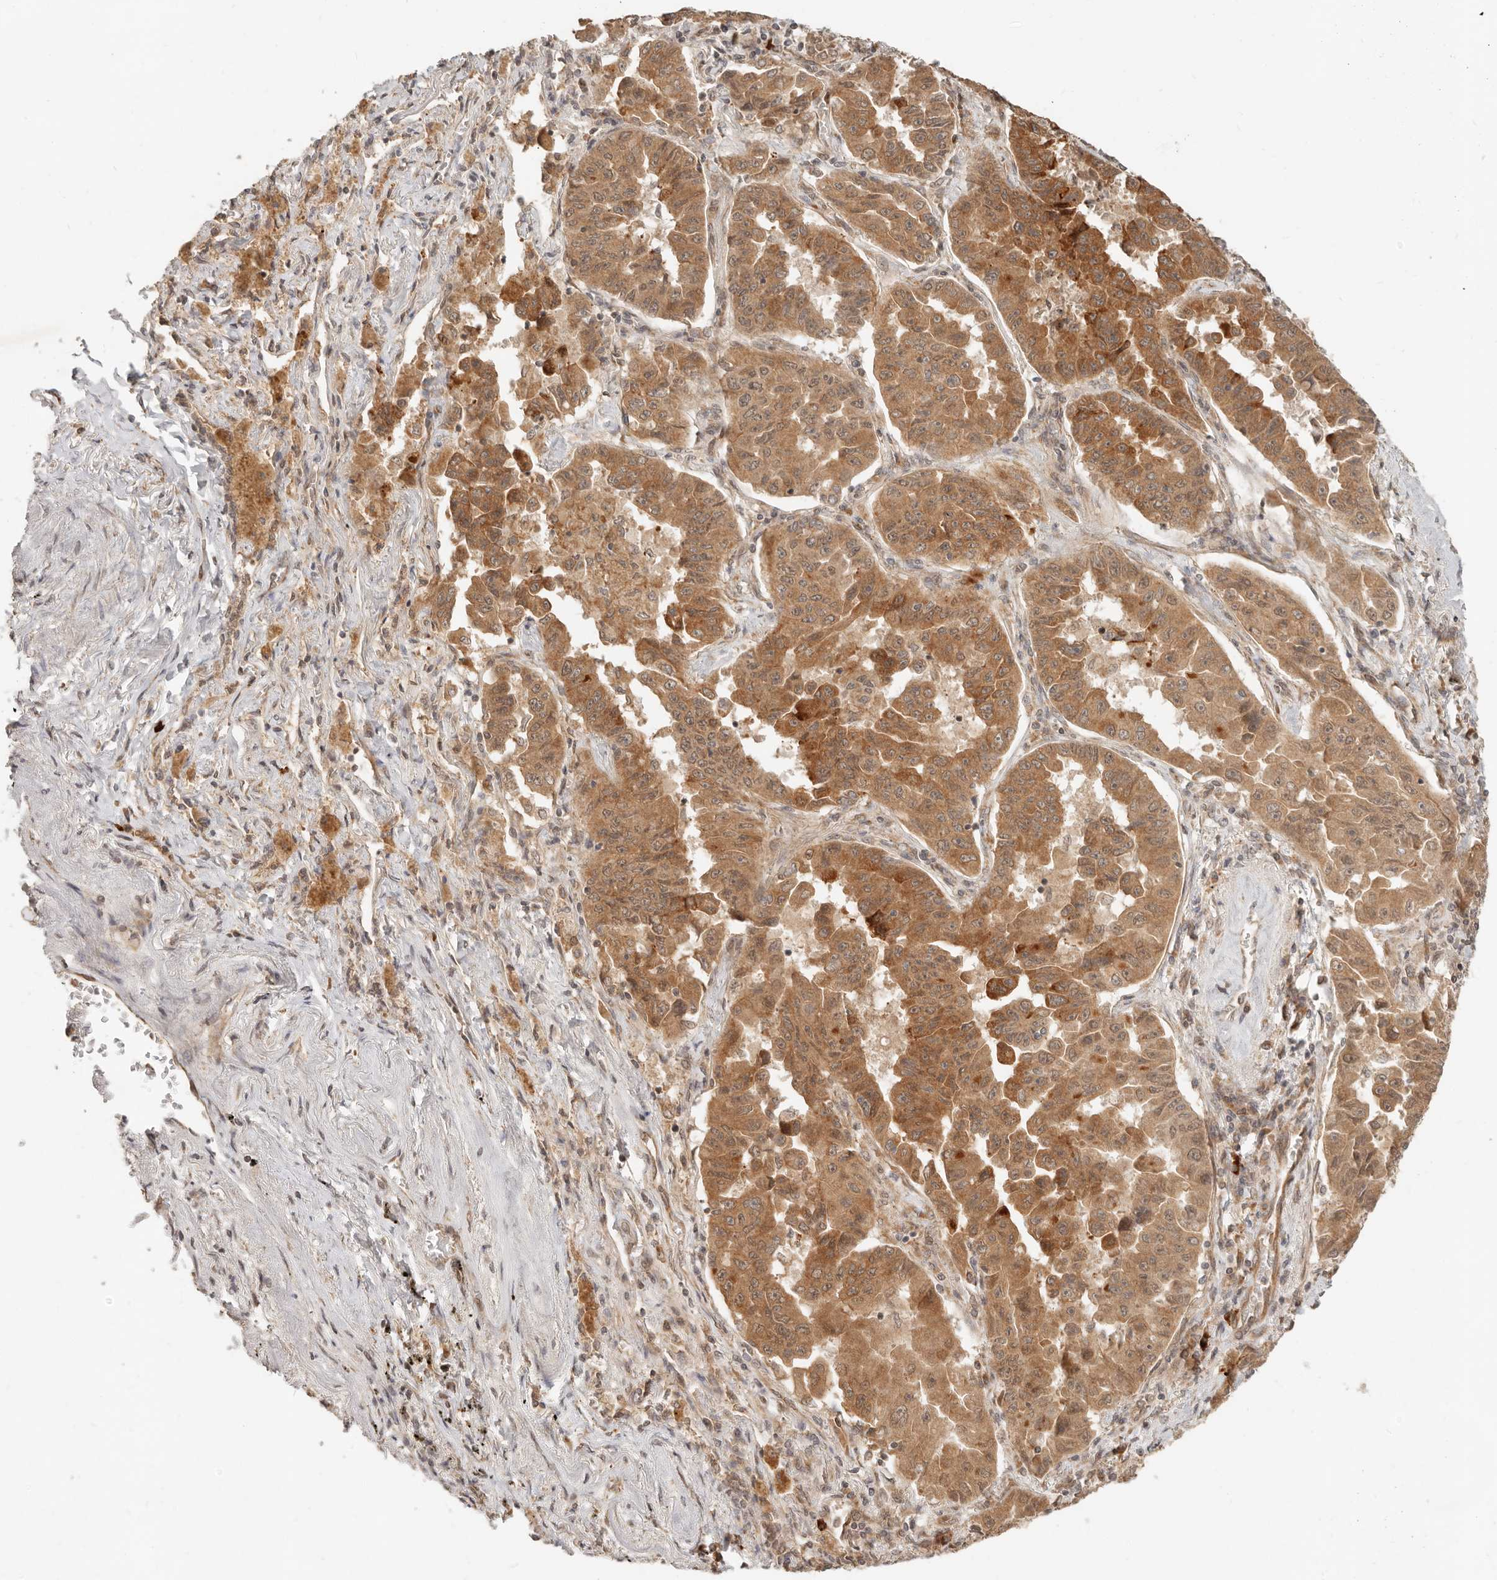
{"staining": {"intensity": "moderate", "quantity": ">75%", "location": "cytoplasmic/membranous"}, "tissue": "lung cancer", "cell_type": "Tumor cells", "image_type": "cancer", "snomed": [{"axis": "morphology", "description": "Adenocarcinoma, NOS"}, {"axis": "topography", "description": "Lung"}], "caption": "Tumor cells display medium levels of moderate cytoplasmic/membranous staining in approximately >75% of cells in lung cancer.", "gene": "BAALC", "patient": {"sex": "female", "age": 51}}